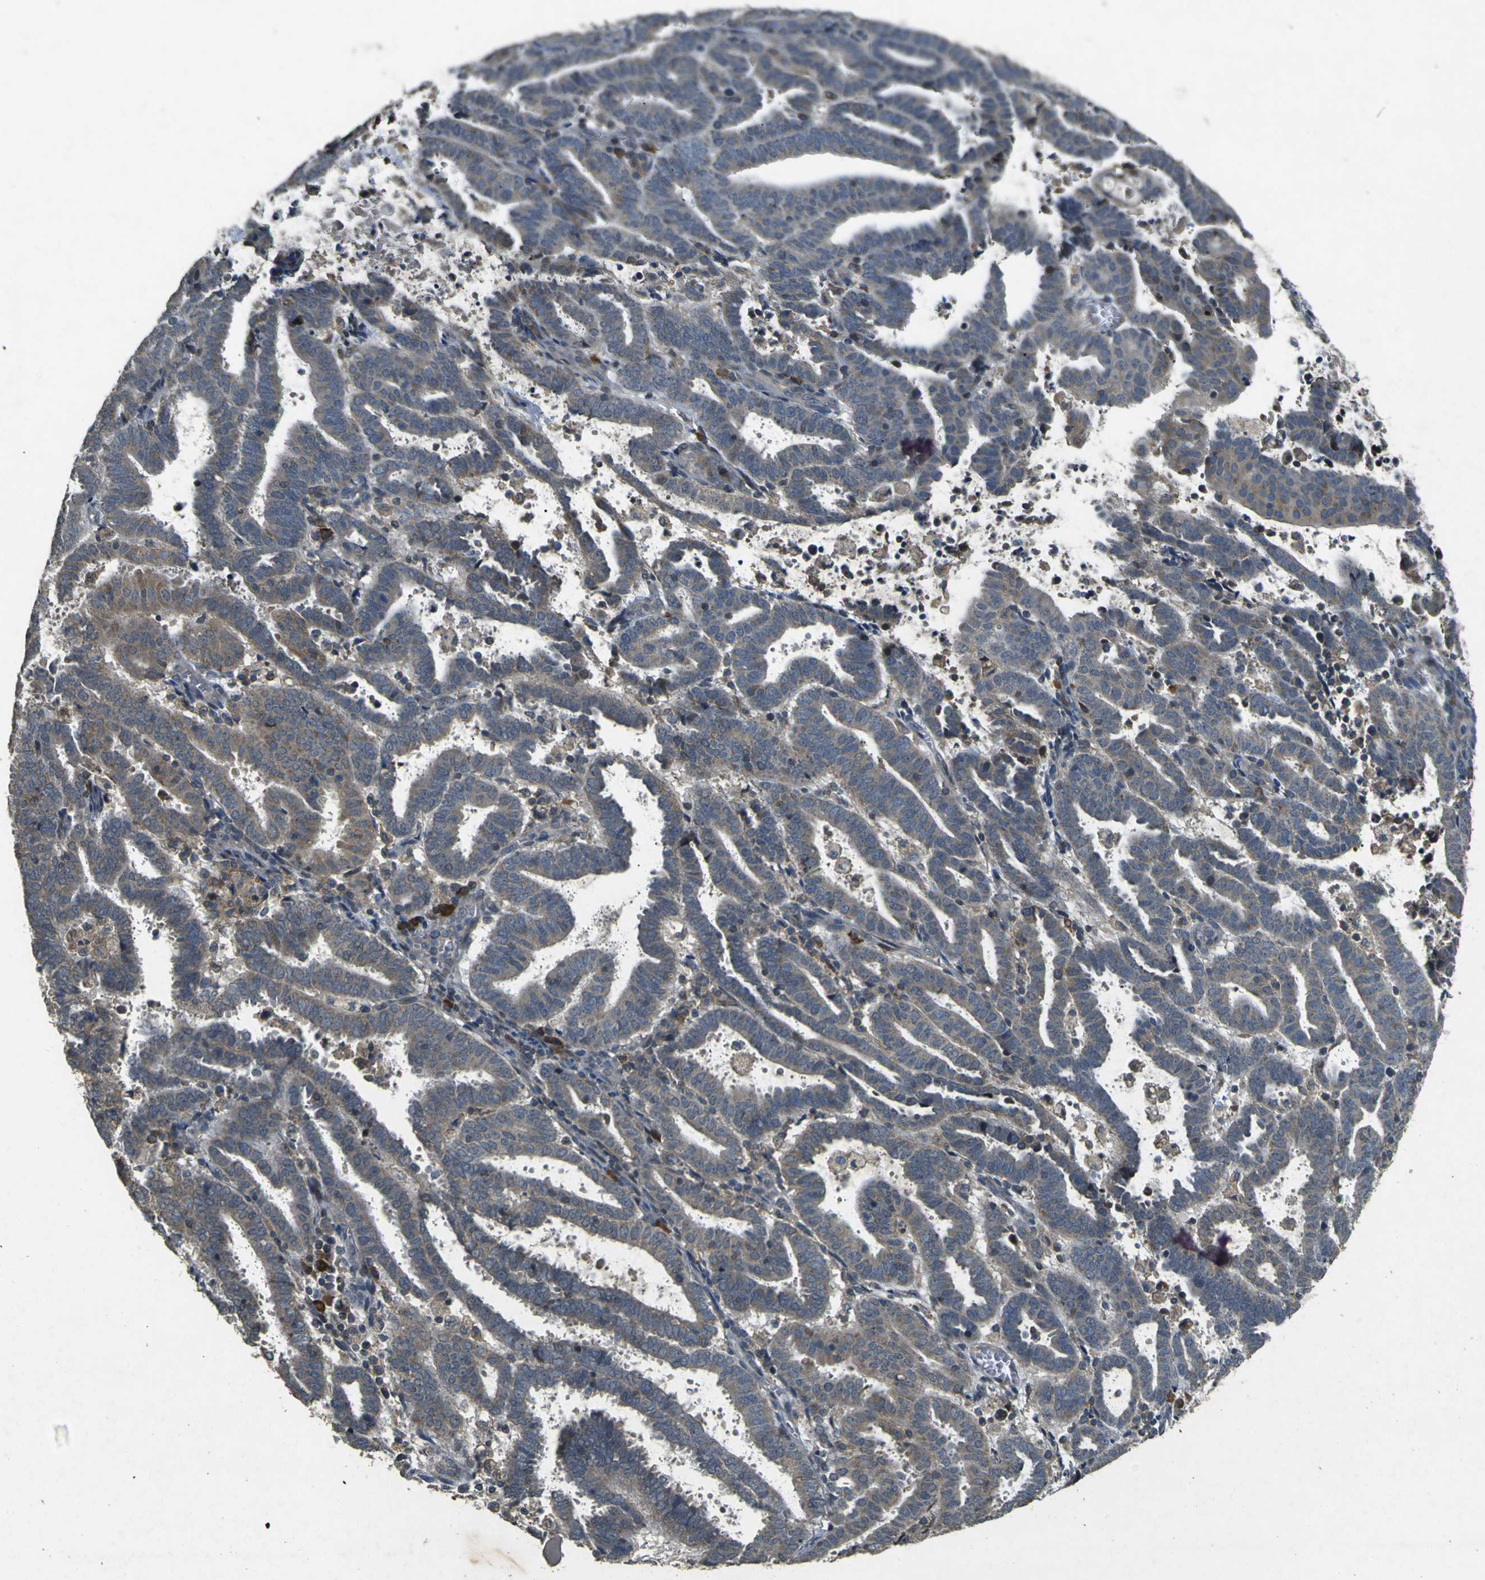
{"staining": {"intensity": "weak", "quantity": ">75%", "location": "cytoplasmic/membranous"}, "tissue": "endometrial cancer", "cell_type": "Tumor cells", "image_type": "cancer", "snomed": [{"axis": "morphology", "description": "Adenocarcinoma, NOS"}, {"axis": "topography", "description": "Uterus"}], "caption": "This is an image of immunohistochemistry staining of endometrial cancer, which shows weak expression in the cytoplasmic/membranous of tumor cells.", "gene": "MAGI2", "patient": {"sex": "female", "age": 83}}